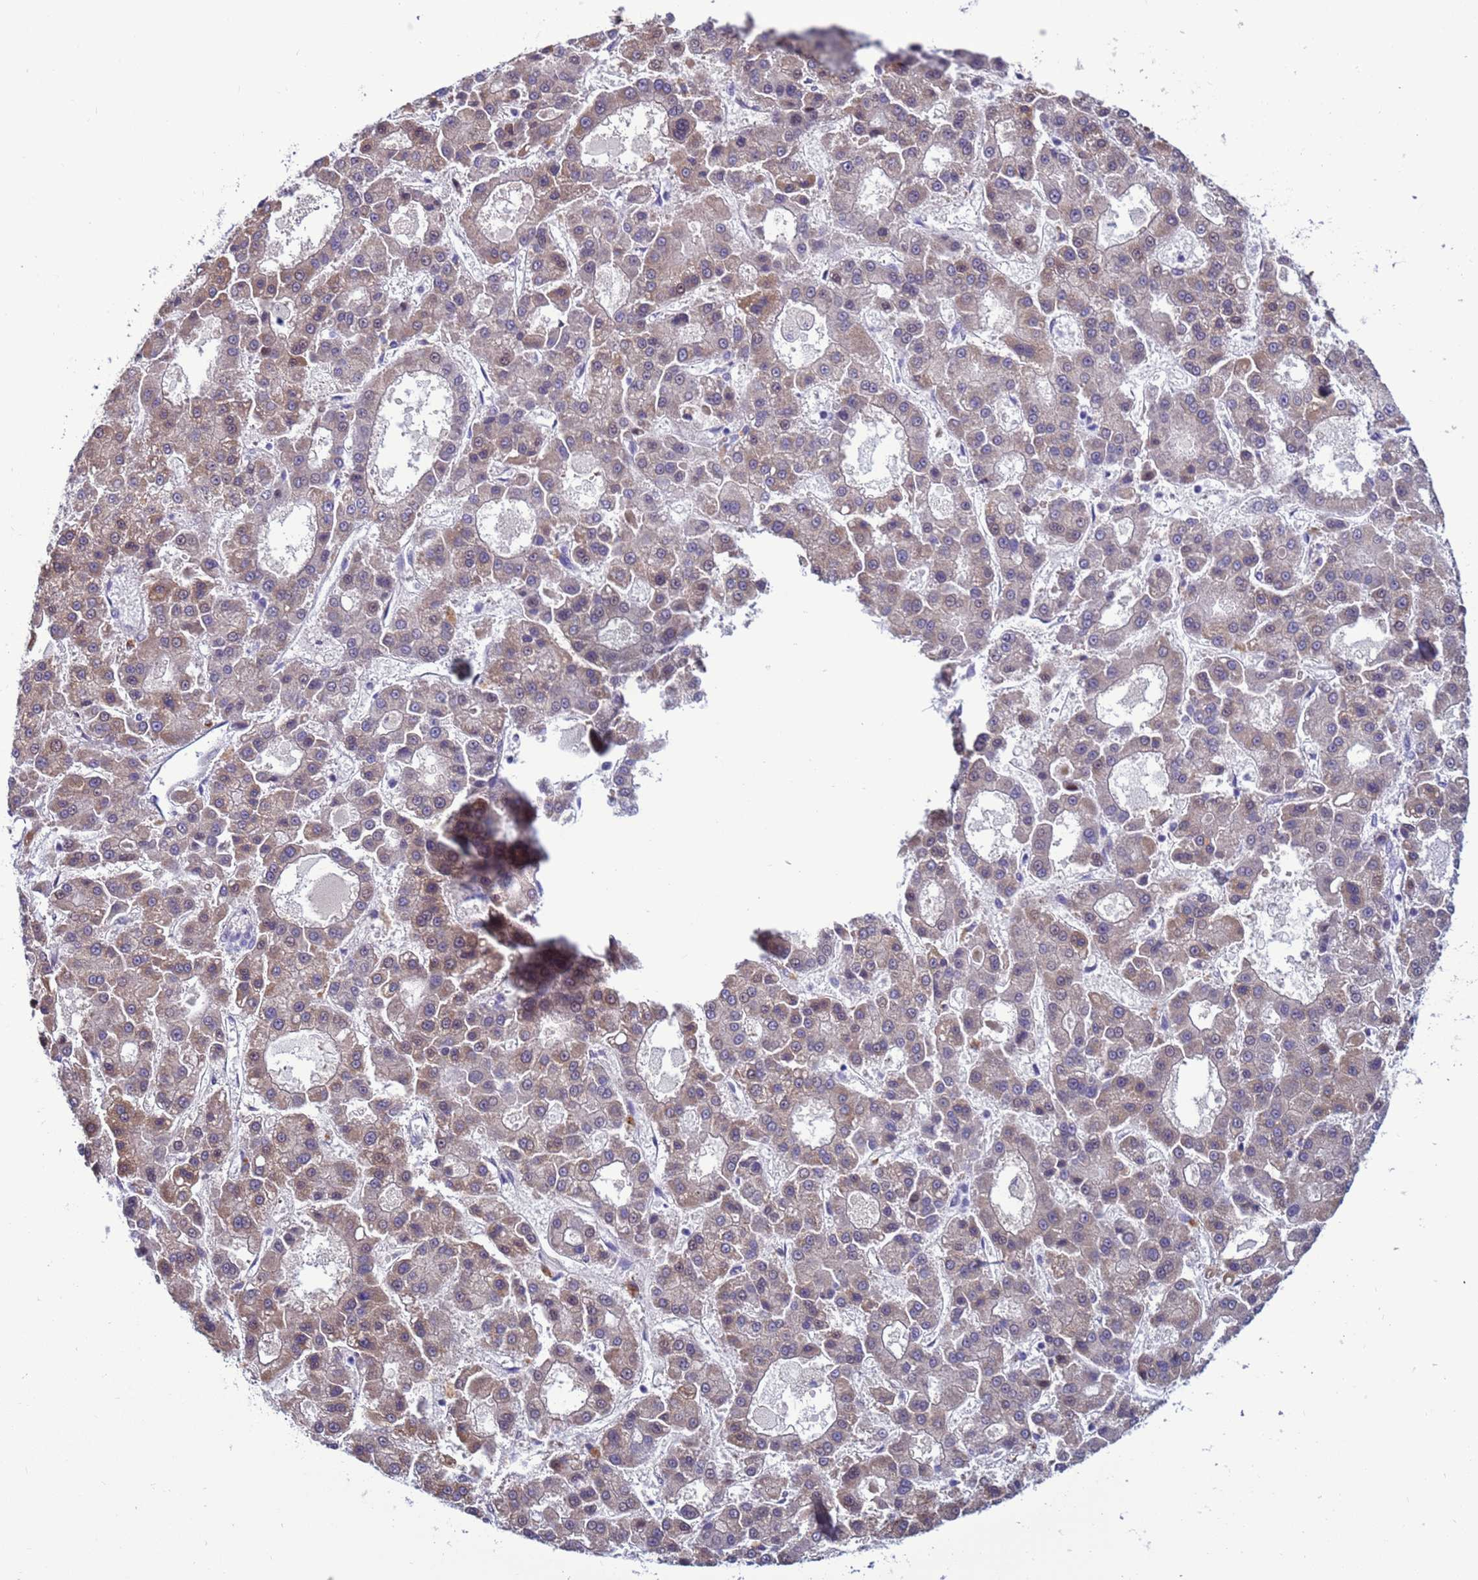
{"staining": {"intensity": "weak", "quantity": ">75%", "location": "cytoplasmic/membranous"}, "tissue": "liver cancer", "cell_type": "Tumor cells", "image_type": "cancer", "snomed": [{"axis": "morphology", "description": "Carcinoma, Hepatocellular, NOS"}, {"axis": "topography", "description": "Liver"}], "caption": "Tumor cells reveal low levels of weak cytoplasmic/membranous expression in approximately >75% of cells in human liver cancer.", "gene": "NAT2", "patient": {"sex": "male", "age": 70}}